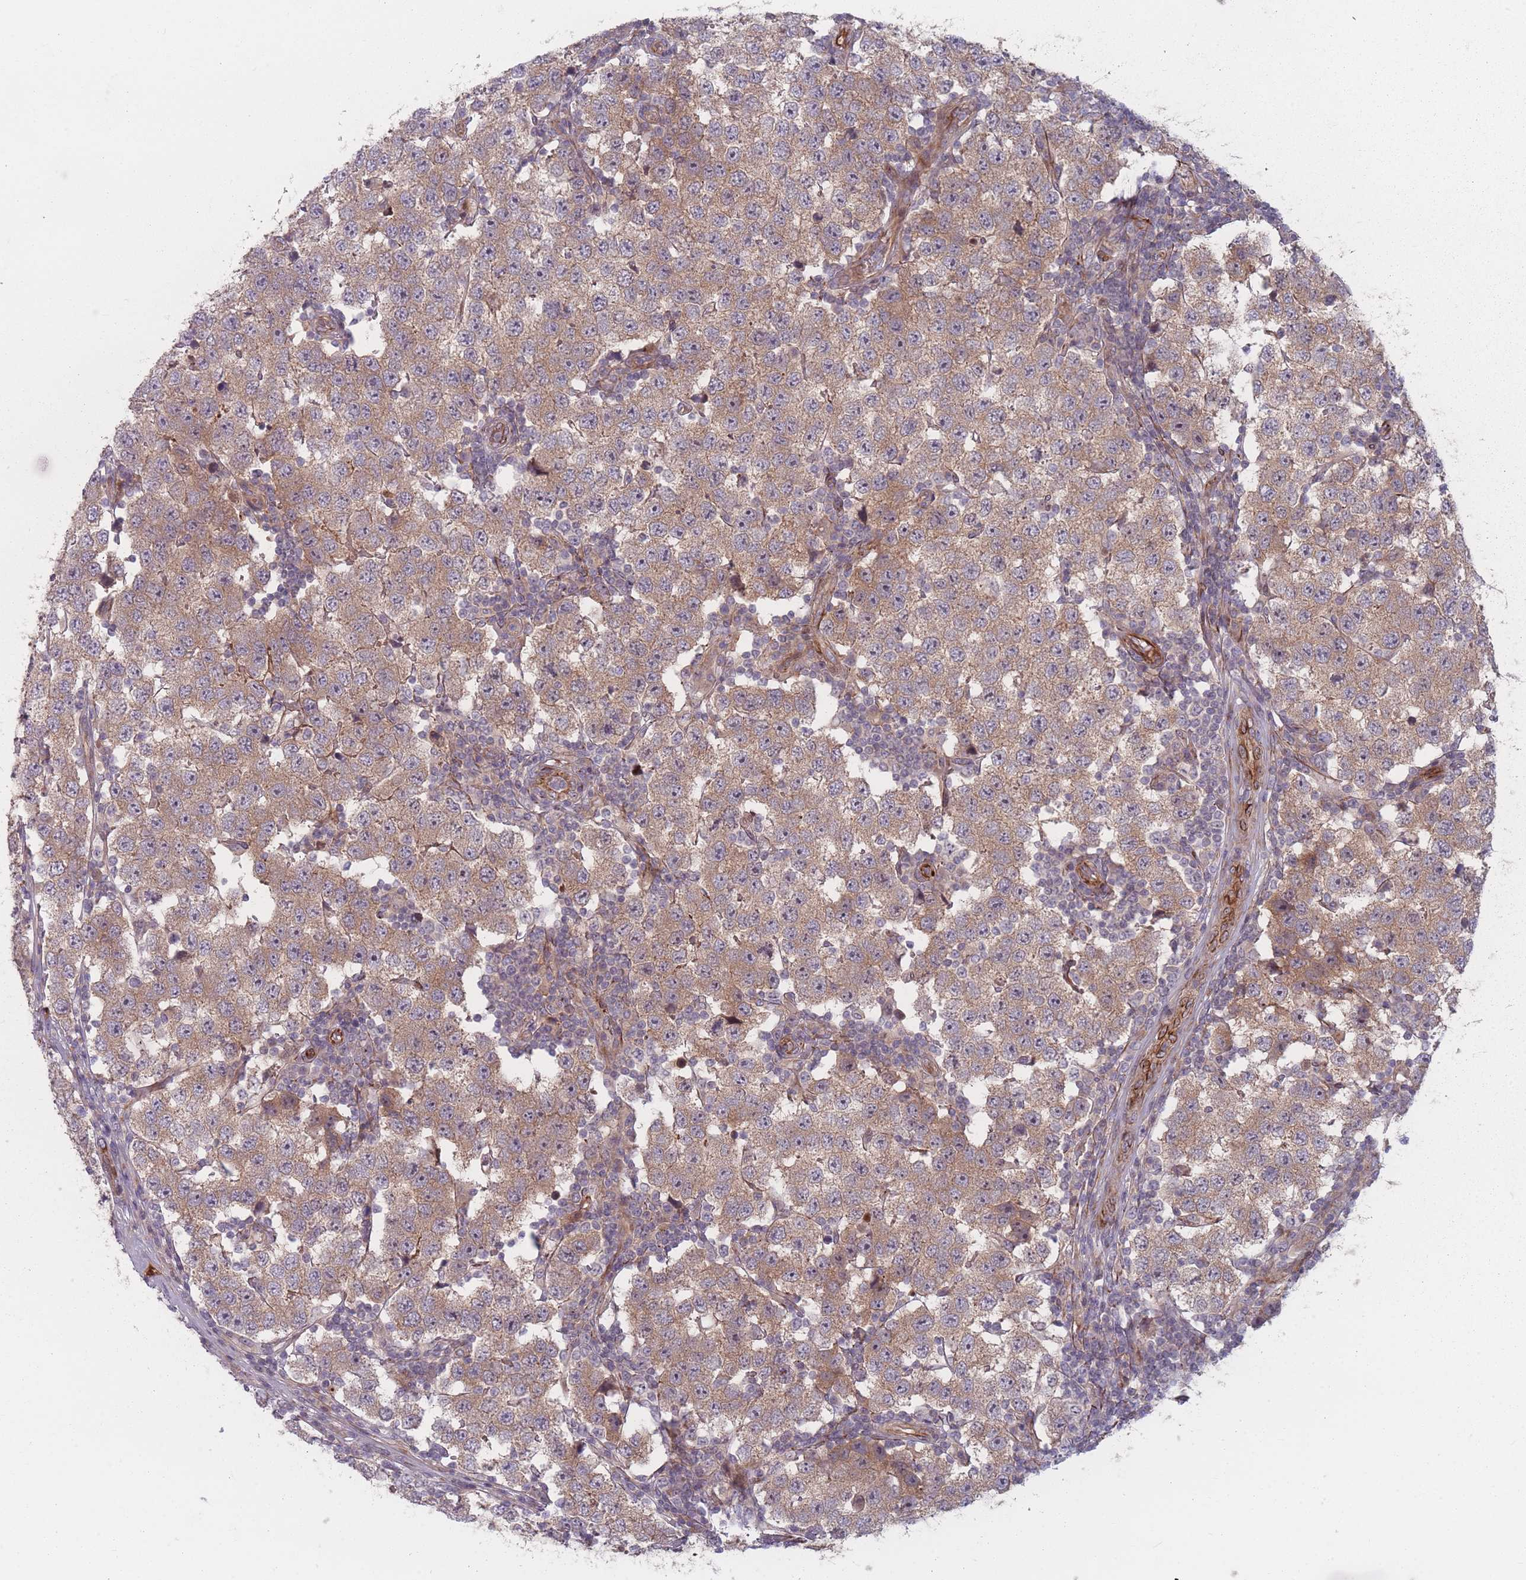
{"staining": {"intensity": "weak", "quantity": ">75%", "location": "cytoplasmic/membranous"}, "tissue": "testis cancer", "cell_type": "Tumor cells", "image_type": "cancer", "snomed": [{"axis": "morphology", "description": "Seminoma, NOS"}, {"axis": "topography", "description": "Testis"}], "caption": "Brown immunohistochemical staining in seminoma (testis) demonstrates weak cytoplasmic/membranous positivity in about >75% of tumor cells. Immunohistochemistry stains the protein in brown and the nuclei are stained blue.", "gene": "EEF1AKMT2", "patient": {"sex": "male", "age": 34}}